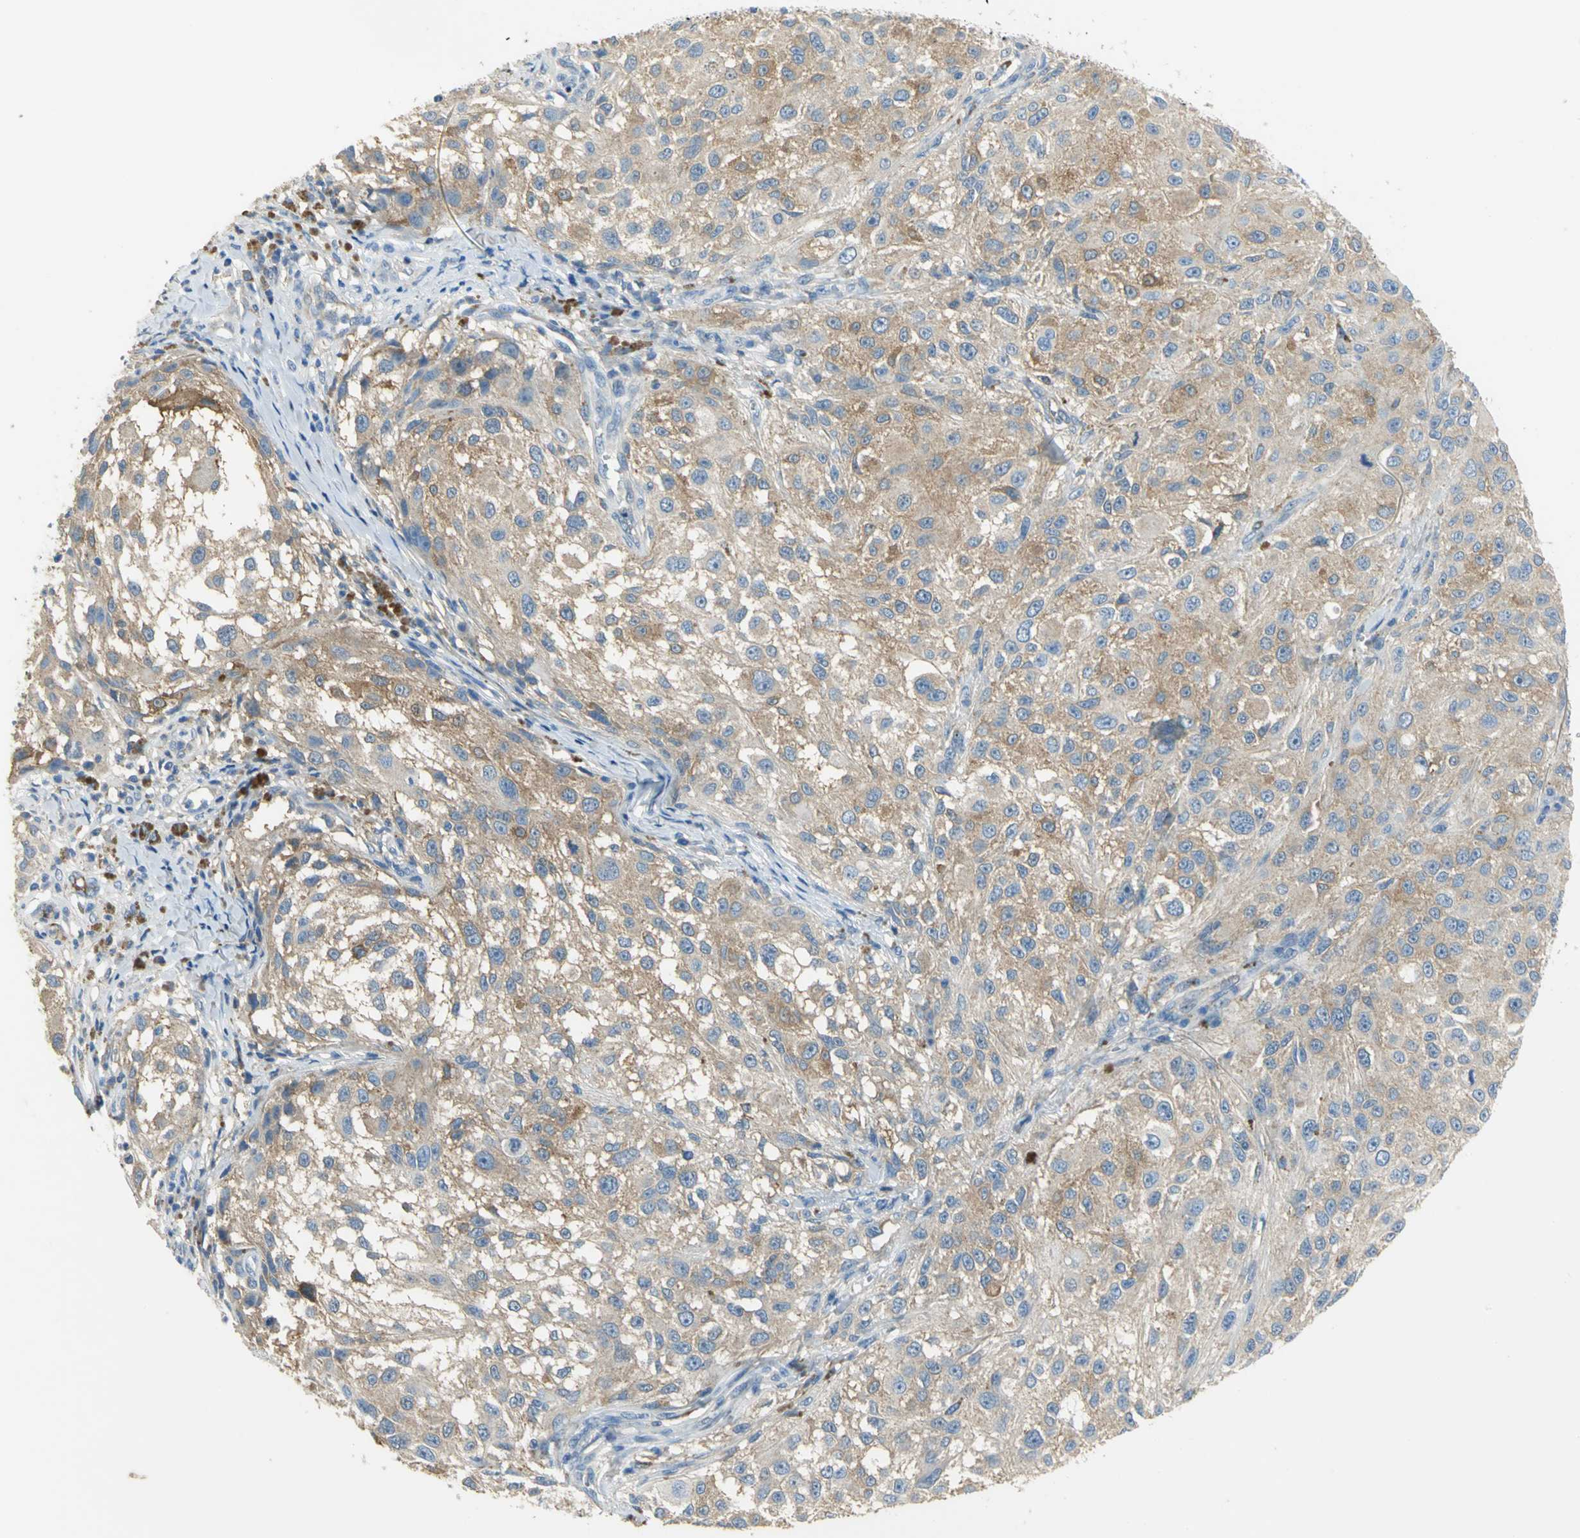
{"staining": {"intensity": "moderate", "quantity": ">75%", "location": "cytoplasmic/membranous"}, "tissue": "melanoma", "cell_type": "Tumor cells", "image_type": "cancer", "snomed": [{"axis": "morphology", "description": "Necrosis, NOS"}, {"axis": "morphology", "description": "Malignant melanoma, NOS"}, {"axis": "topography", "description": "Skin"}], "caption": "A brown stain shows moderate cytoplasmic/membranous staining of a protein in malignant melanoma tumor cells.", "gene": "GYG2", "patient": {"sex": "female", "age": 87}}